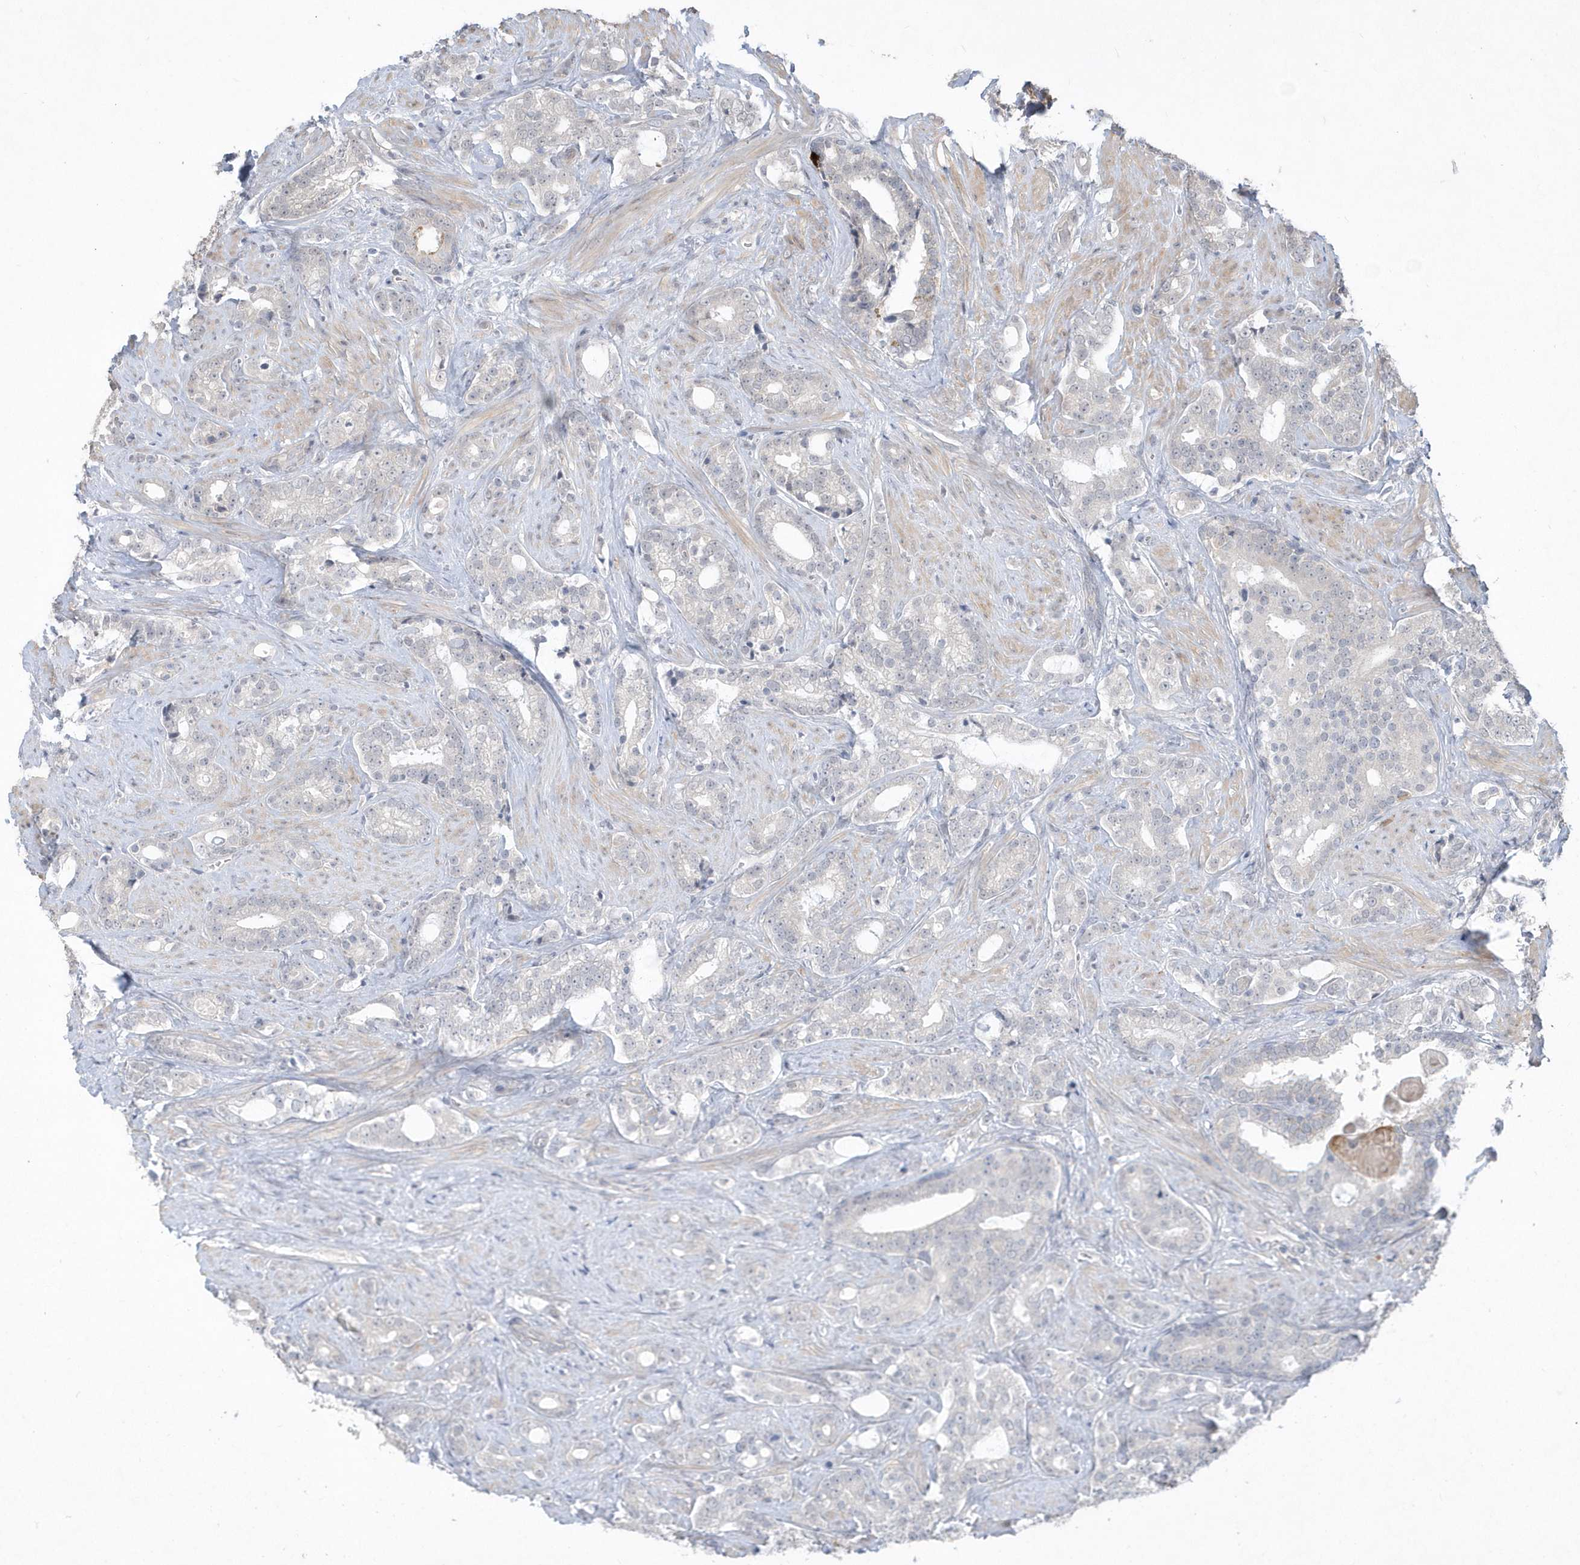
{"staining": {"intensity": "negative", "quantity": "none", "location": "none"}, "tissue": "prostate cancer", "cell_type": "Tumor cells", "image_type": "cancer", "snomed": [{"axis": "morphology", "description": "Adenocarcinoma, High grade"}, {"axis": "topography", "description": "Prostate and seminal vesicle, NOS"}], "caption": "This is an immunohistochemistry photomicrograph of human prostate high-grade adenocarcinoma. There is no expression in tumor cells.", "gene": "TSPEAR", "patient": {"sex": "male", "age": 67}}